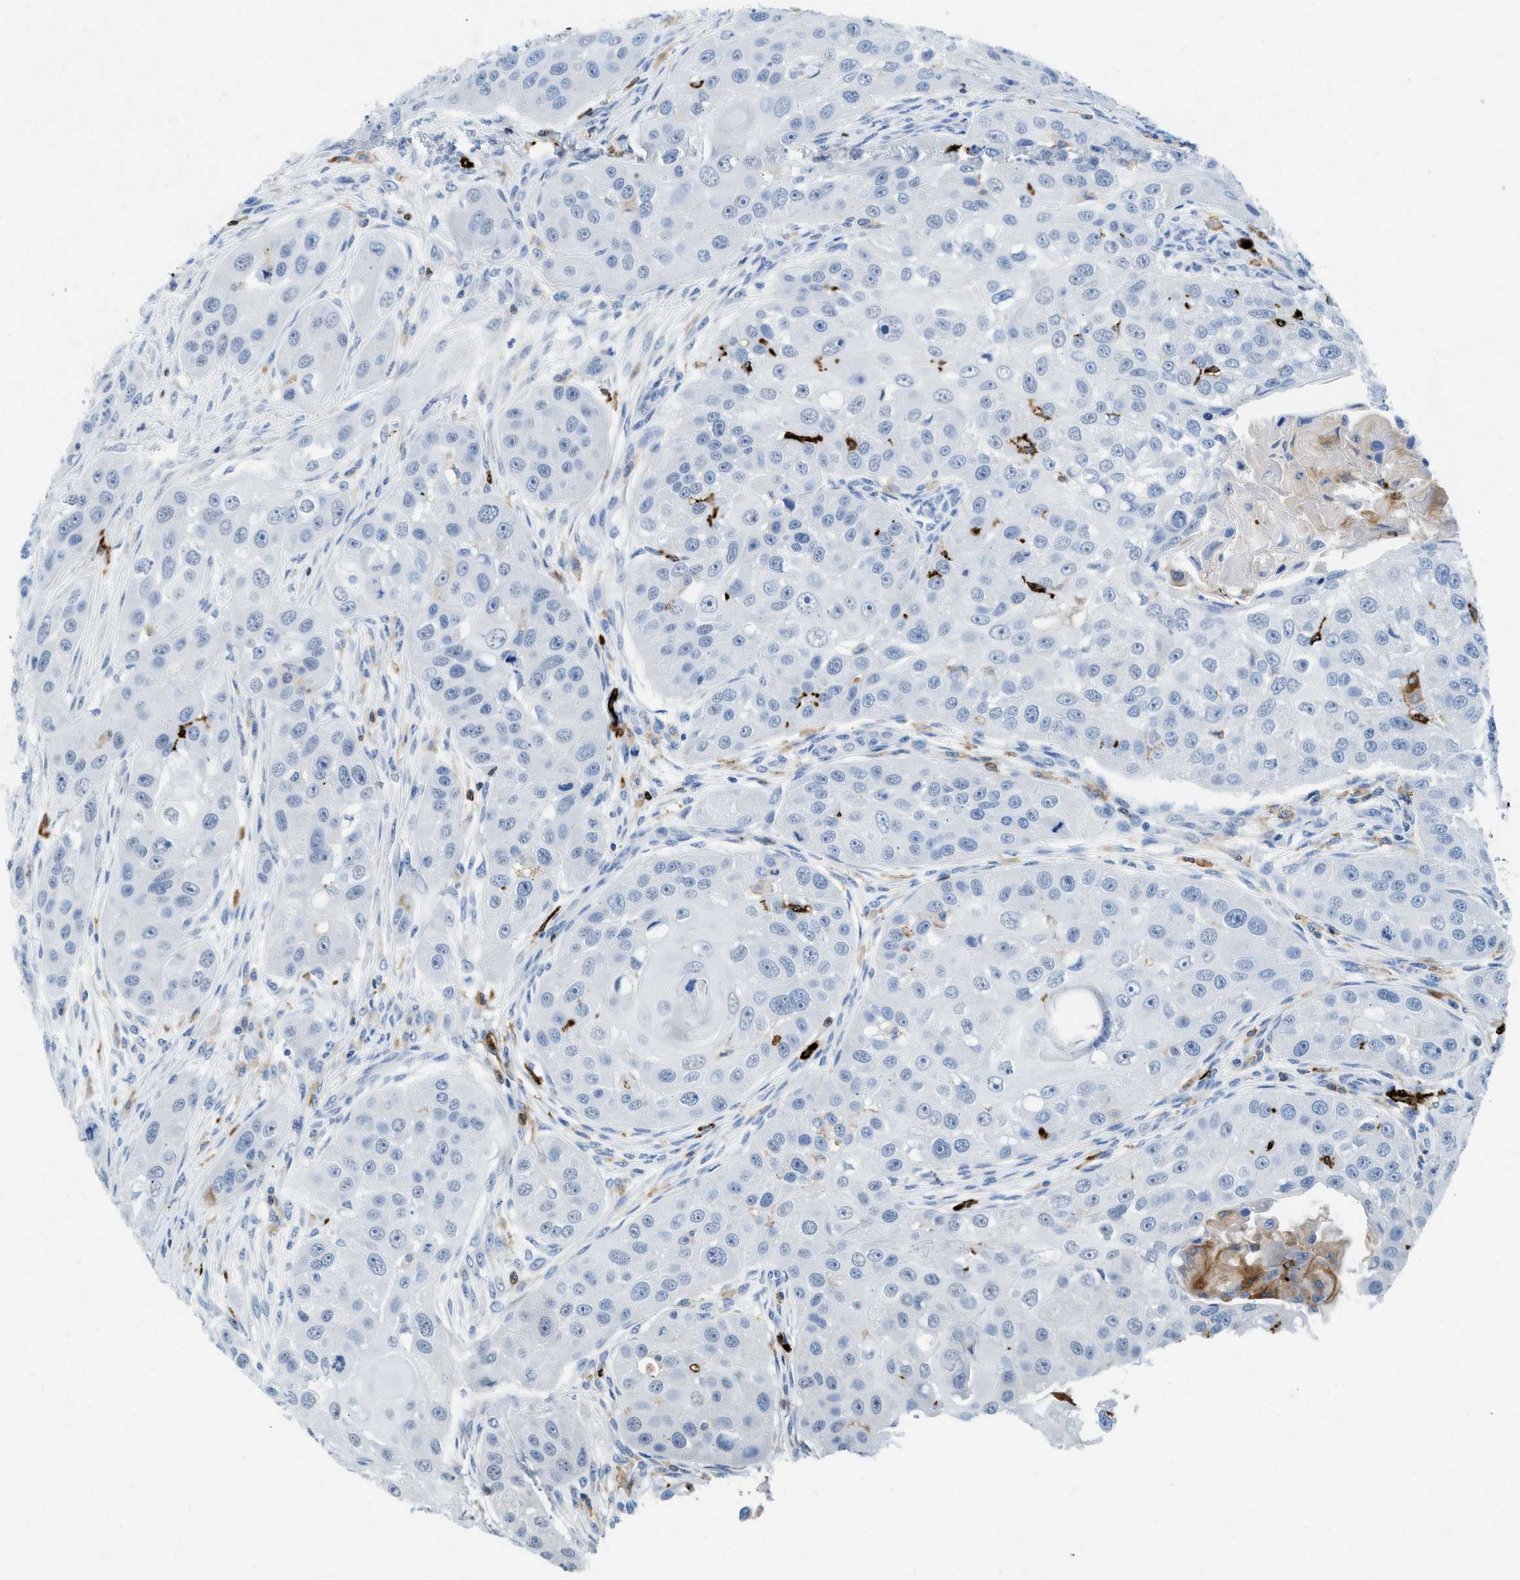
{"staining": {"intensity": "negative", "quantity": "none", "location": "none"}, "tissue": "head and neck cancer", "cell_type": "Tumor cells", "image_type": "cancer", "snomed": [{"axis": "morphology", "description": "Normal tissue, NOS"}, {"axis": "morphology", "description": "Squamous cell carcinoma, NOS"}, {"axis": "topography", "description": "Skeletal muscle"}, {"axis": "topography", "description": "Head-Neck"}], "caption": "Head and neck cancer was stained to show a protein in brown. There is no significant staining in tumor cells.", "gene": "CD226", "patient": {"sex": "male", "age": 51}}